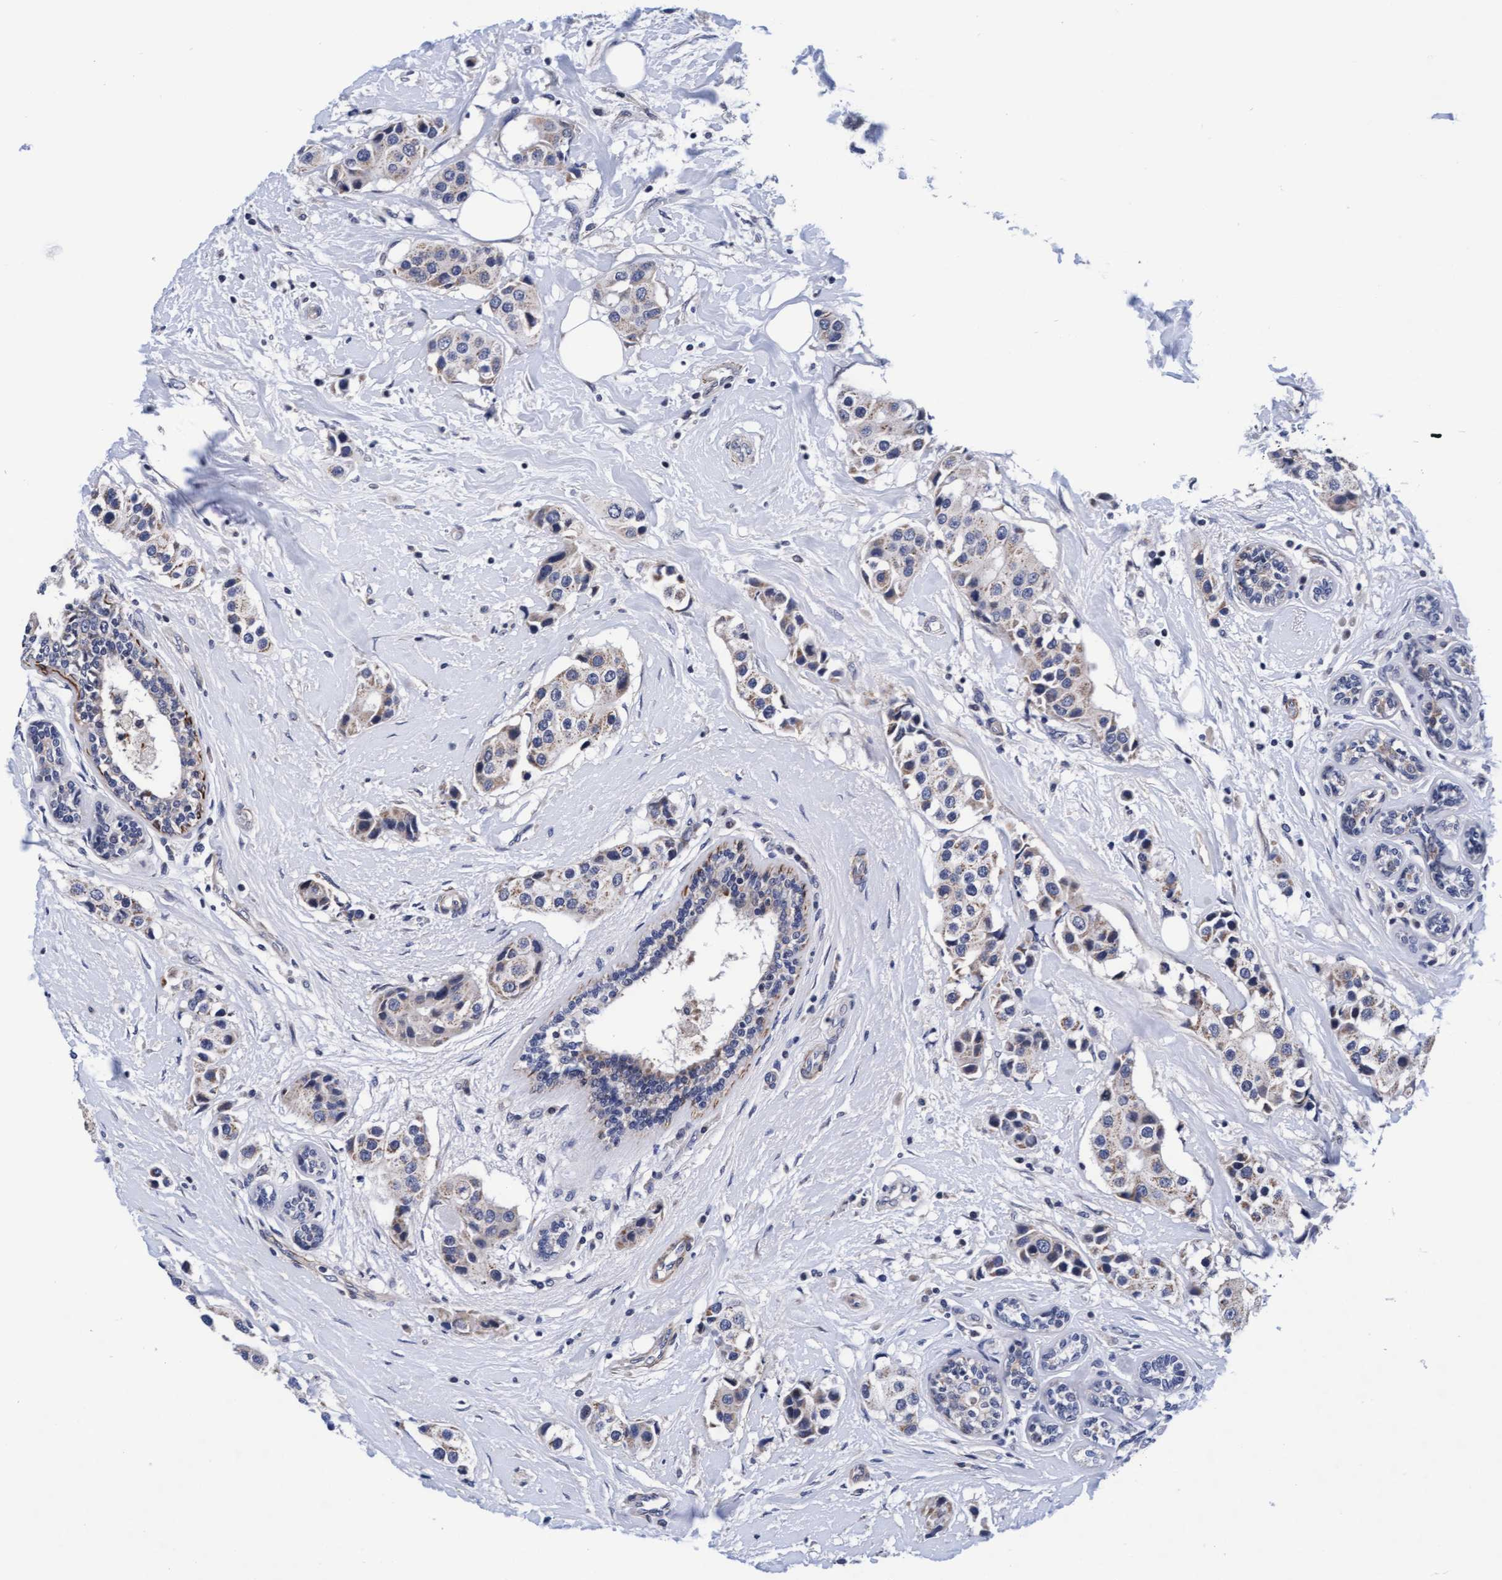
{"staining": {"intensity": "weak", "quantity": ">75%", "location": "cytoplasmic/membranous"}, "tissue": "breast cancer", "cell_type": "Tumor cells", "image_type": "cancer", "snomed": [{"axis": "morphology", "description": "Normal tissue, NOS"}, {"axis": "morphology", "description": "Duct carcinoma"}, {"axis": "topography", "description": "Breast"}], "caption": "Protein analysis of breast cancer (invasive ductal carcinoma) tissue displays weak cytoplasmic/membranous expression in about >75% of tumor cells. The protein of interest is stained brown, and the nuclei are stained in blue (DAB IHC with brightfield microscopy, high magnification).", "gene": "EFCAB13", "patient": {"sex": "female", "age": 39}}